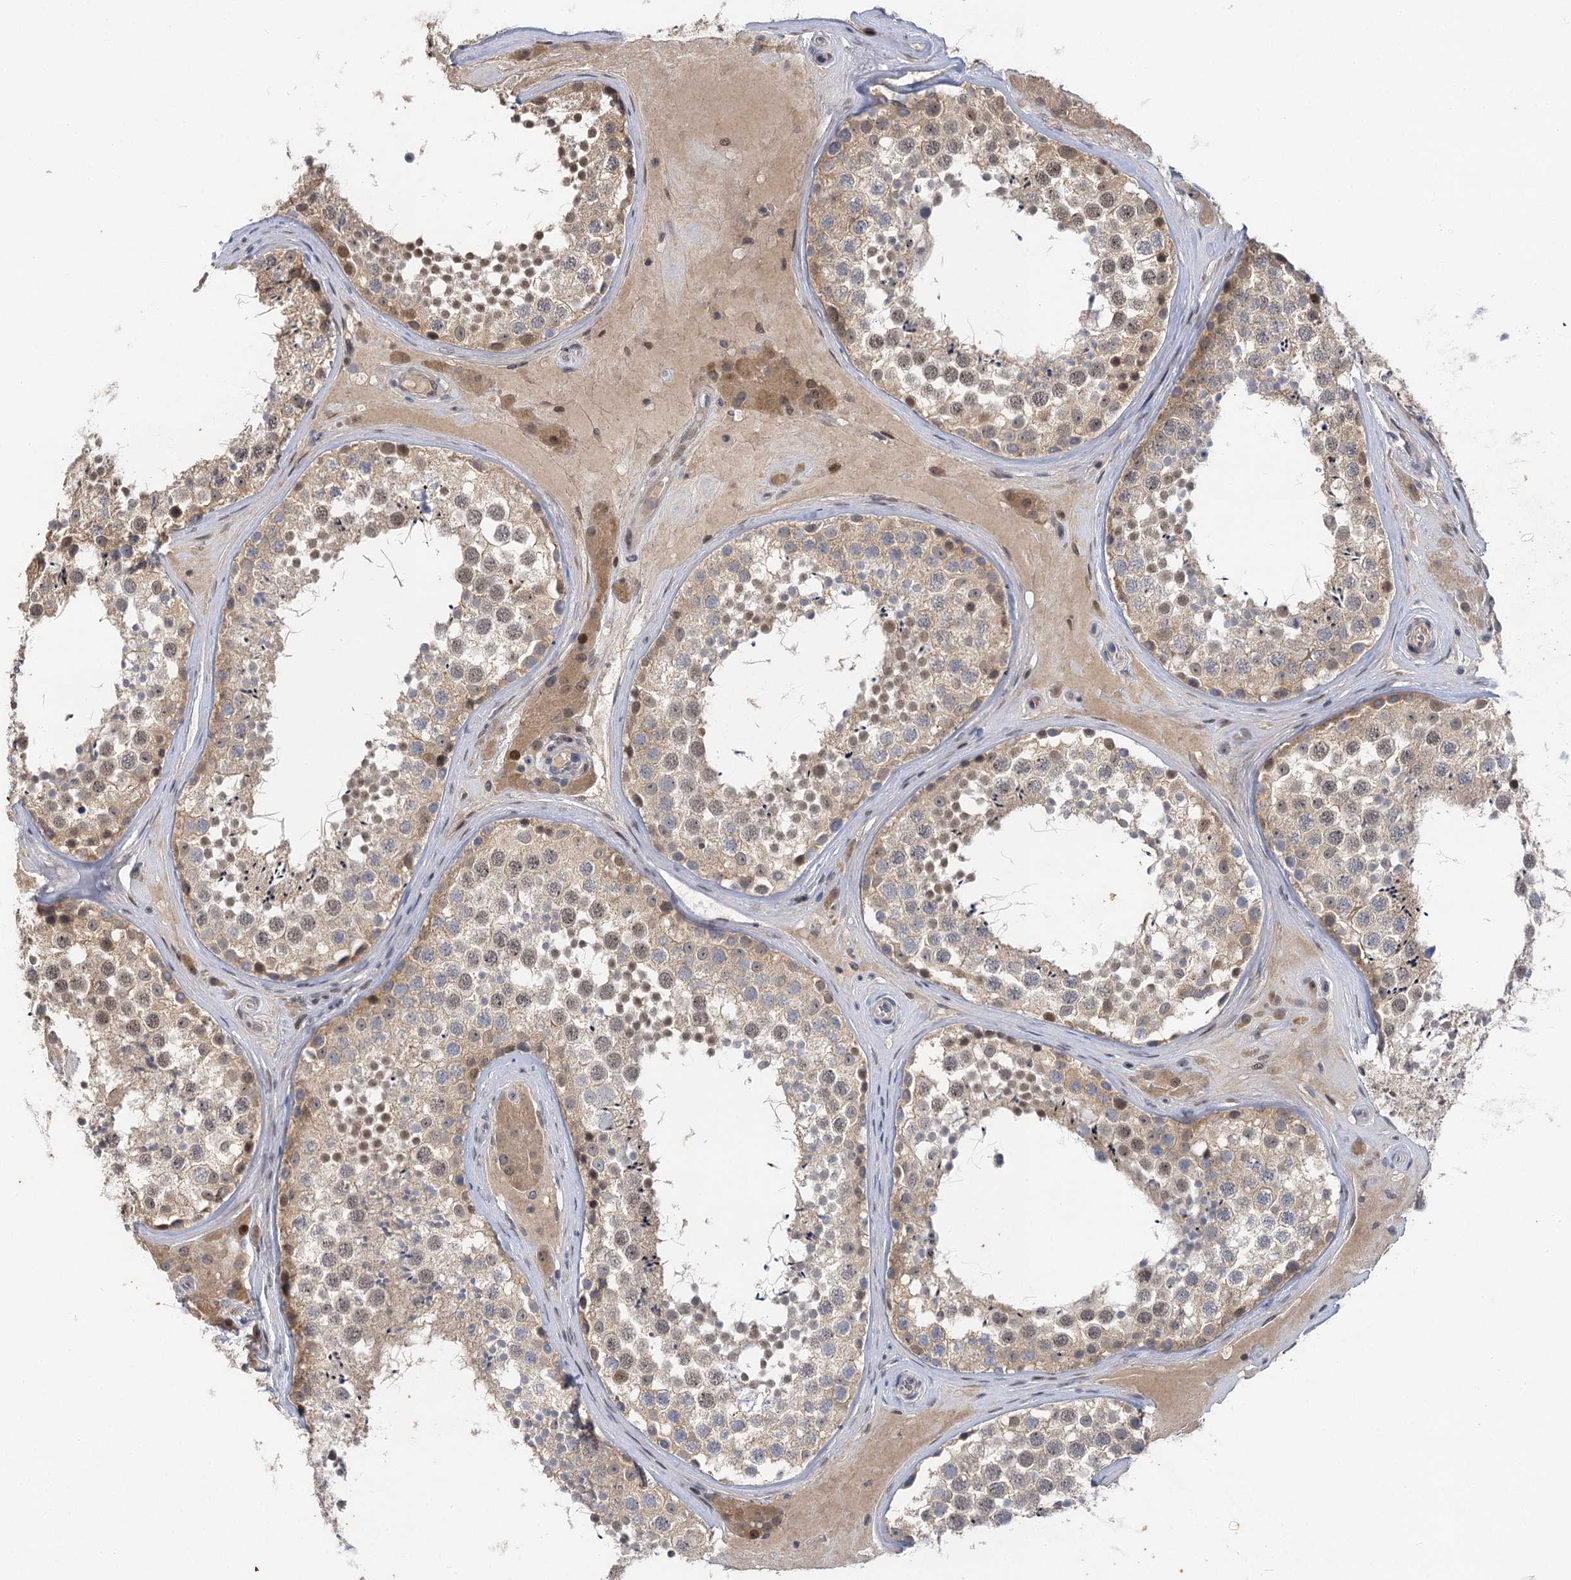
{"staining": {"intensity": "moderate", "quantity": "25%-75%", "location": "nuclear"}, "tissue": "testis", "cell_type": "Cells in seminiferous ducts", "image_type": "normal", "snomed": [{"axis": "morphology", "description": "Normal tissue, NOS"}, {"axis": "topography", "description": "Testis"}], "caption": "A high-resolution micrograph shows IHC staining of benign testis, which exhibits moderate nuclear expression in approximately 25%-75% of cells in seminiferous ducts.", "gene": "IL11RA", "patient": {"sex": "male", "age": 46}}